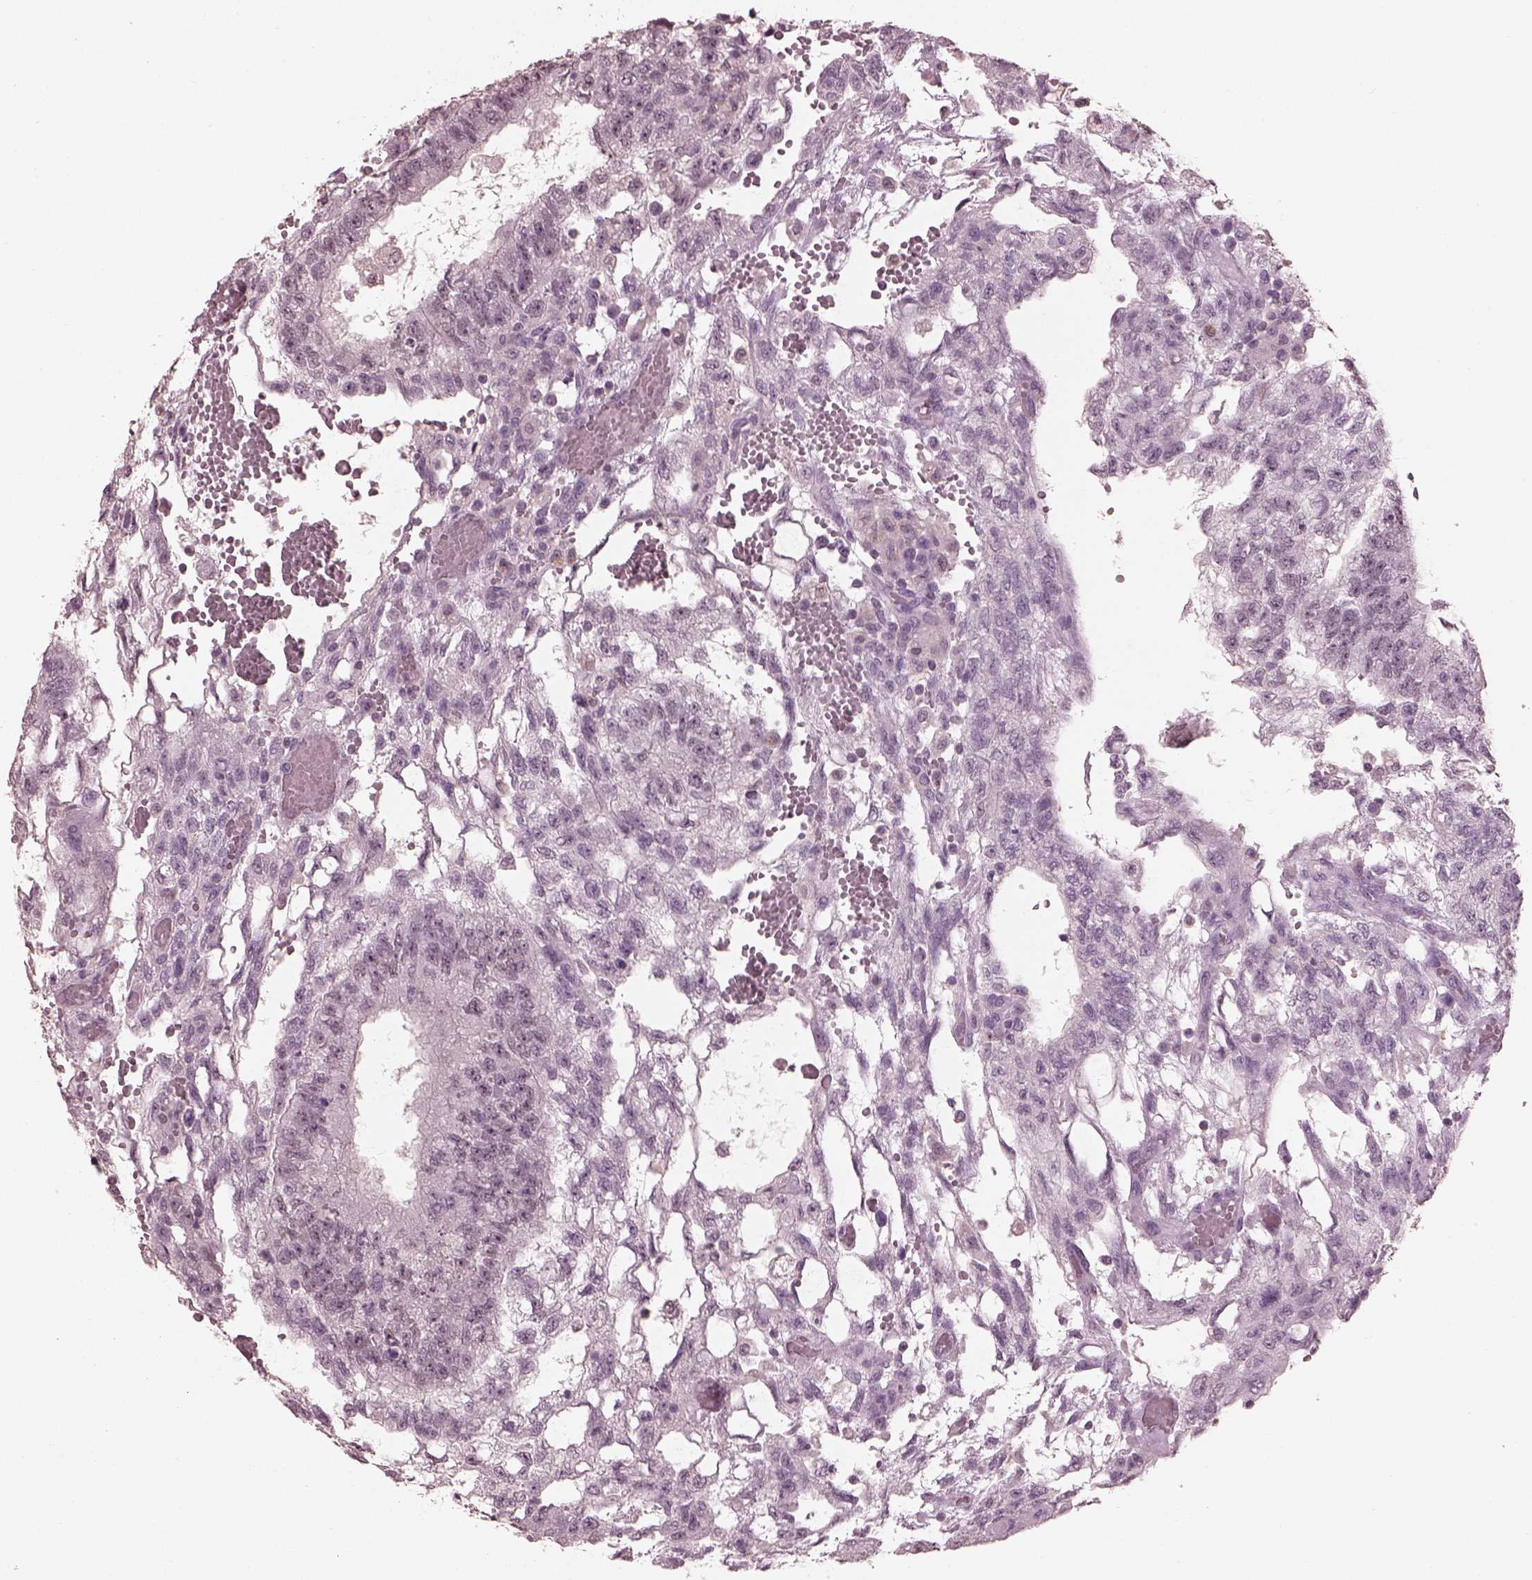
{"staining": {"intensity": "negative", "quantity": "none", "location": "none"}, "tissue": "testis cancer", "cell_type": "Tumor cells", "image_type": "cancer", "snomed": [{"axis": "morphology", "description": "Carcinoma, Embryonal, NOS"}, {"axis": "topography", "description": "Testis"}], "caption": "IHC histopathology image of neoplastic tissue: testis cancer (embryonal carcinoma) stained with DAB (3,3'-diaminobenzidine) demonstrates no significant protein positivity in tumor cells.", "gene": "TSKS", "patient": {"sex": "male", "age": 32}}